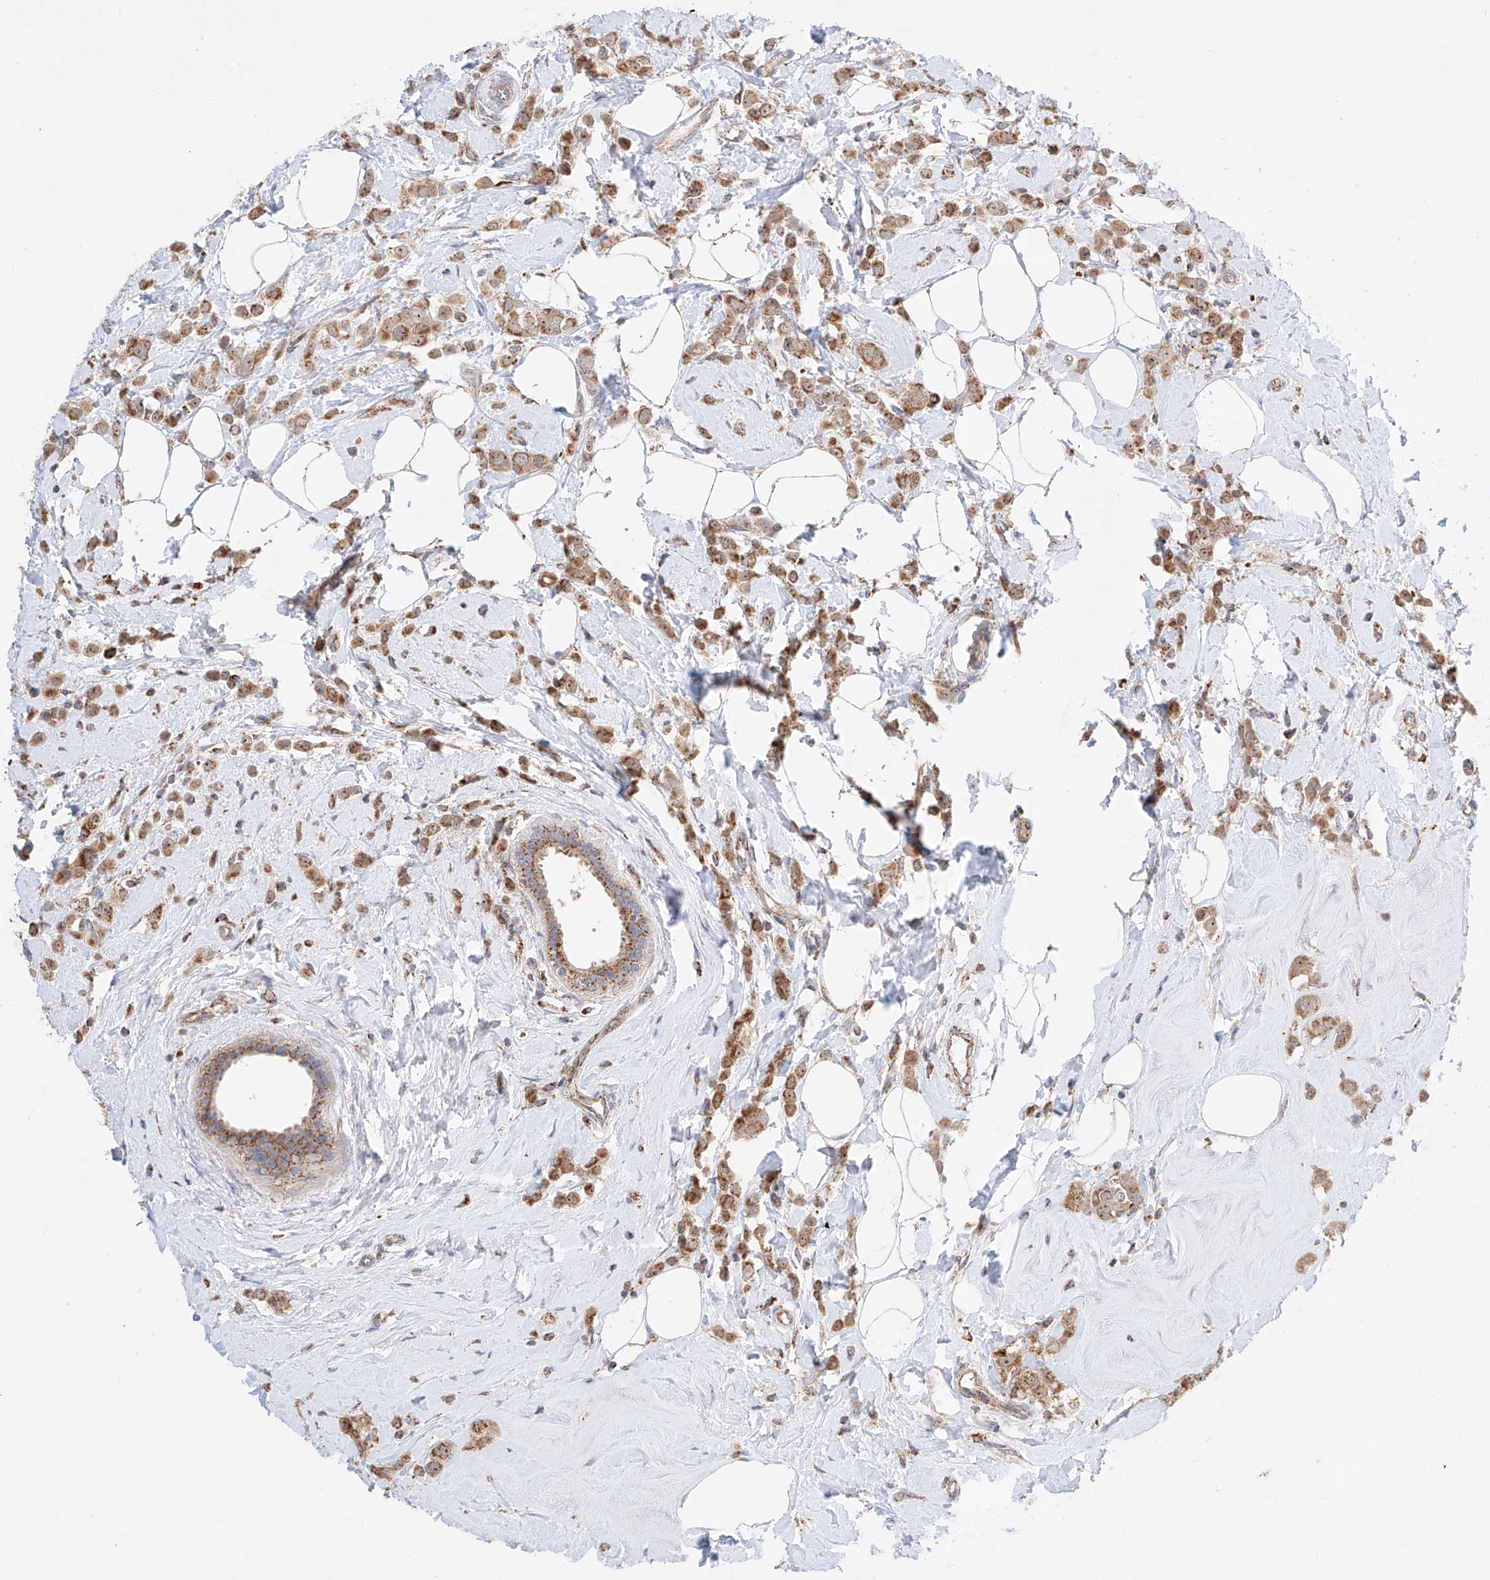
{"staining": {"intensity": "moderate", "quantity": ">75%", "location": "cytoplasmic/membranous"}, "tissue": "breast cancer", "cell_type": "Tumor cells", "image_type": "cancer", "snomed": [{"axis": "morphology", "description": "Lobular carcinoma"}, {"axis": "topography", "description": "Breast"}], "caption": "Breast cancer stained for a protein reveals moderate cytoplasmic/membranous positivity in tumor cells.", "gene": "KTI12", "patient": {"sex": "female", "age": 47}}